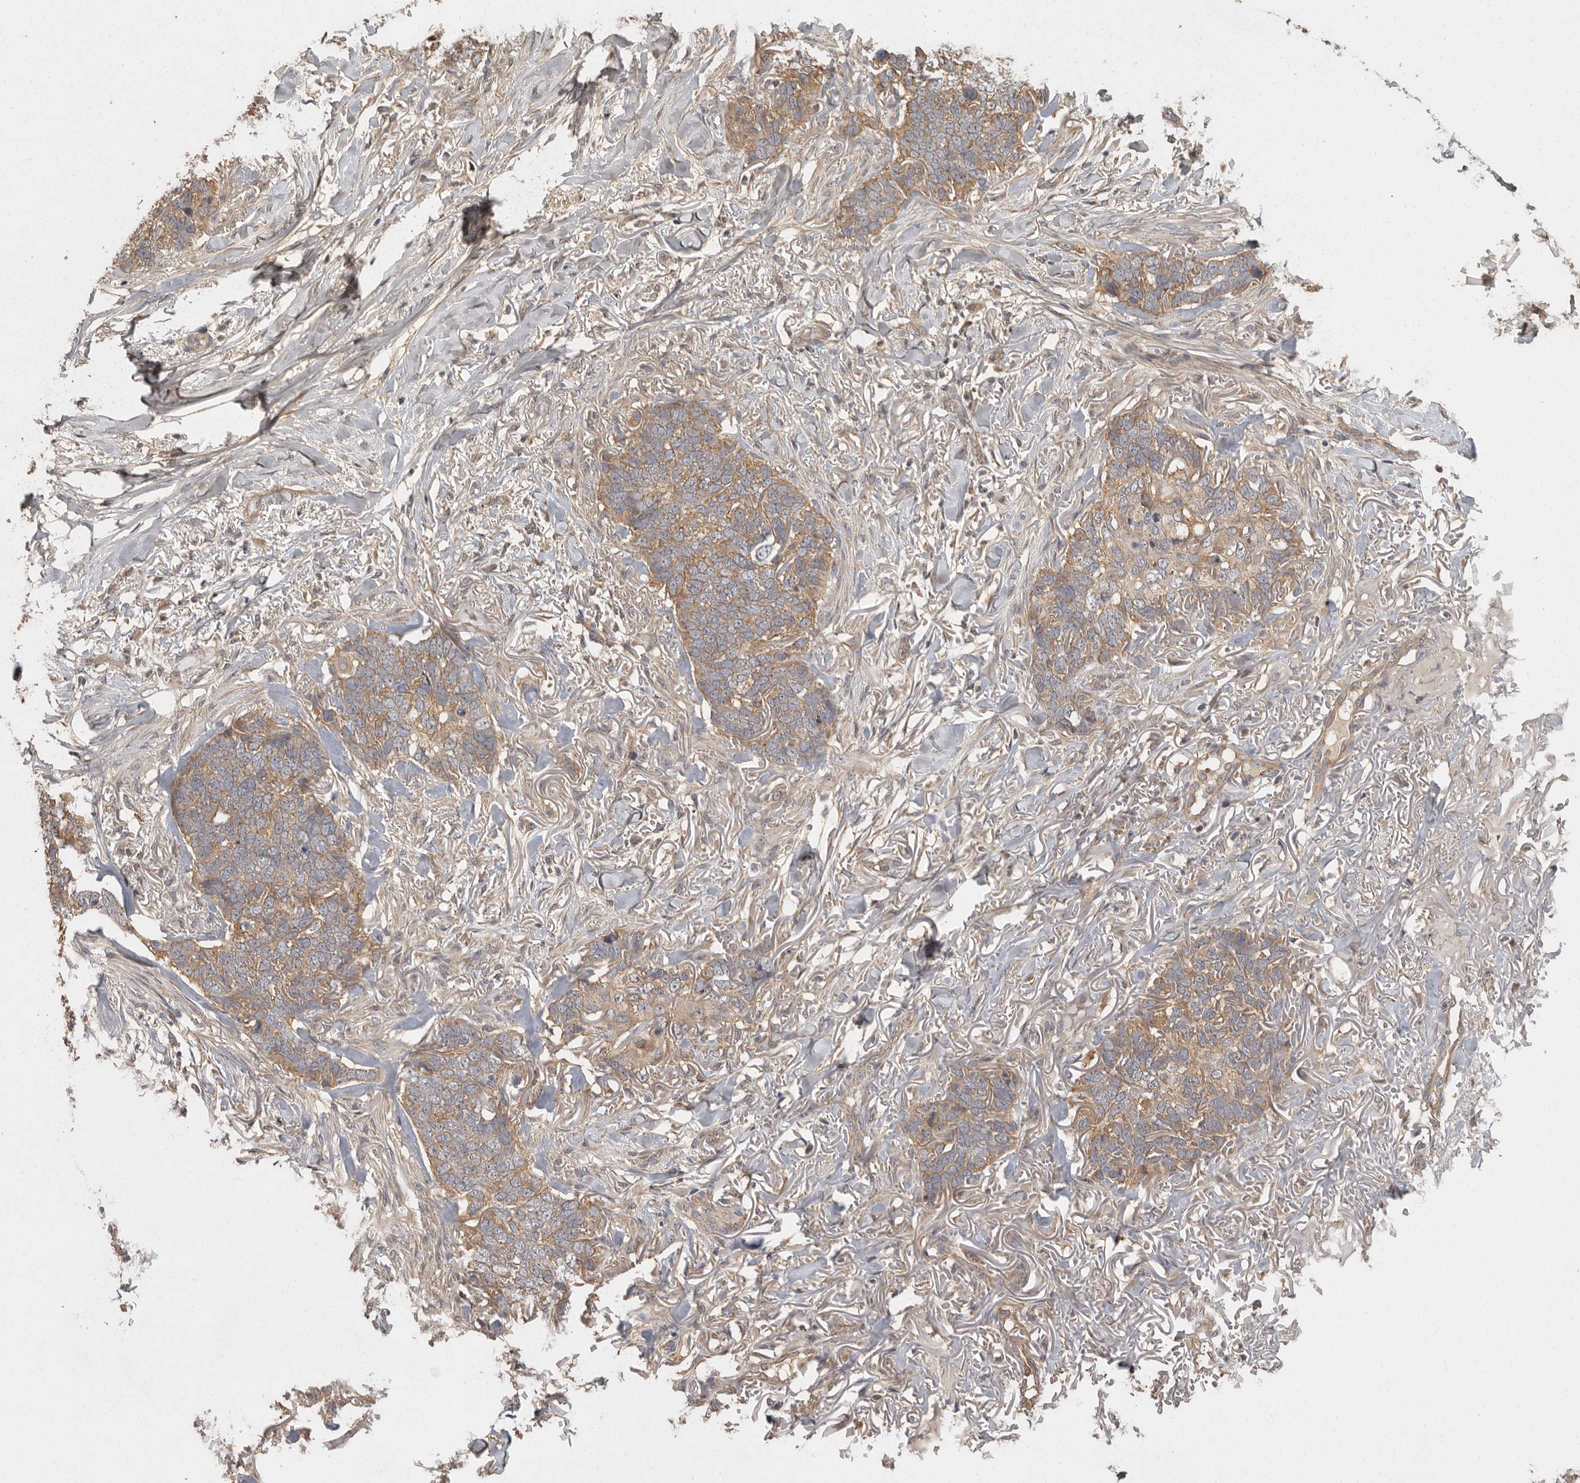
{"staining": {"intensity": "moderate", "quantity": ">75%", "location": "cytoplasmic/membranous"}, "tissue": "skin cancer", "cell_type": "Tumor cells", "image_type": "cancer", "snomed": [{"axis": "morphology", "description": "Normal tissue, NOS"}, {"axis": "morphology", "description": "Basal cell carcinoma"}, {"axis": "topography", "description": "Skin"}], "caption": "There is medium levels of moderate cytoplasmic/membranous staining in tumor cells of skin cancer (basal cell carcinoma), as demonstrated by immunohistochemical staining (brown color).", "gene": "BAIAP2", "patient": {"sex": "male", "age": 77}}